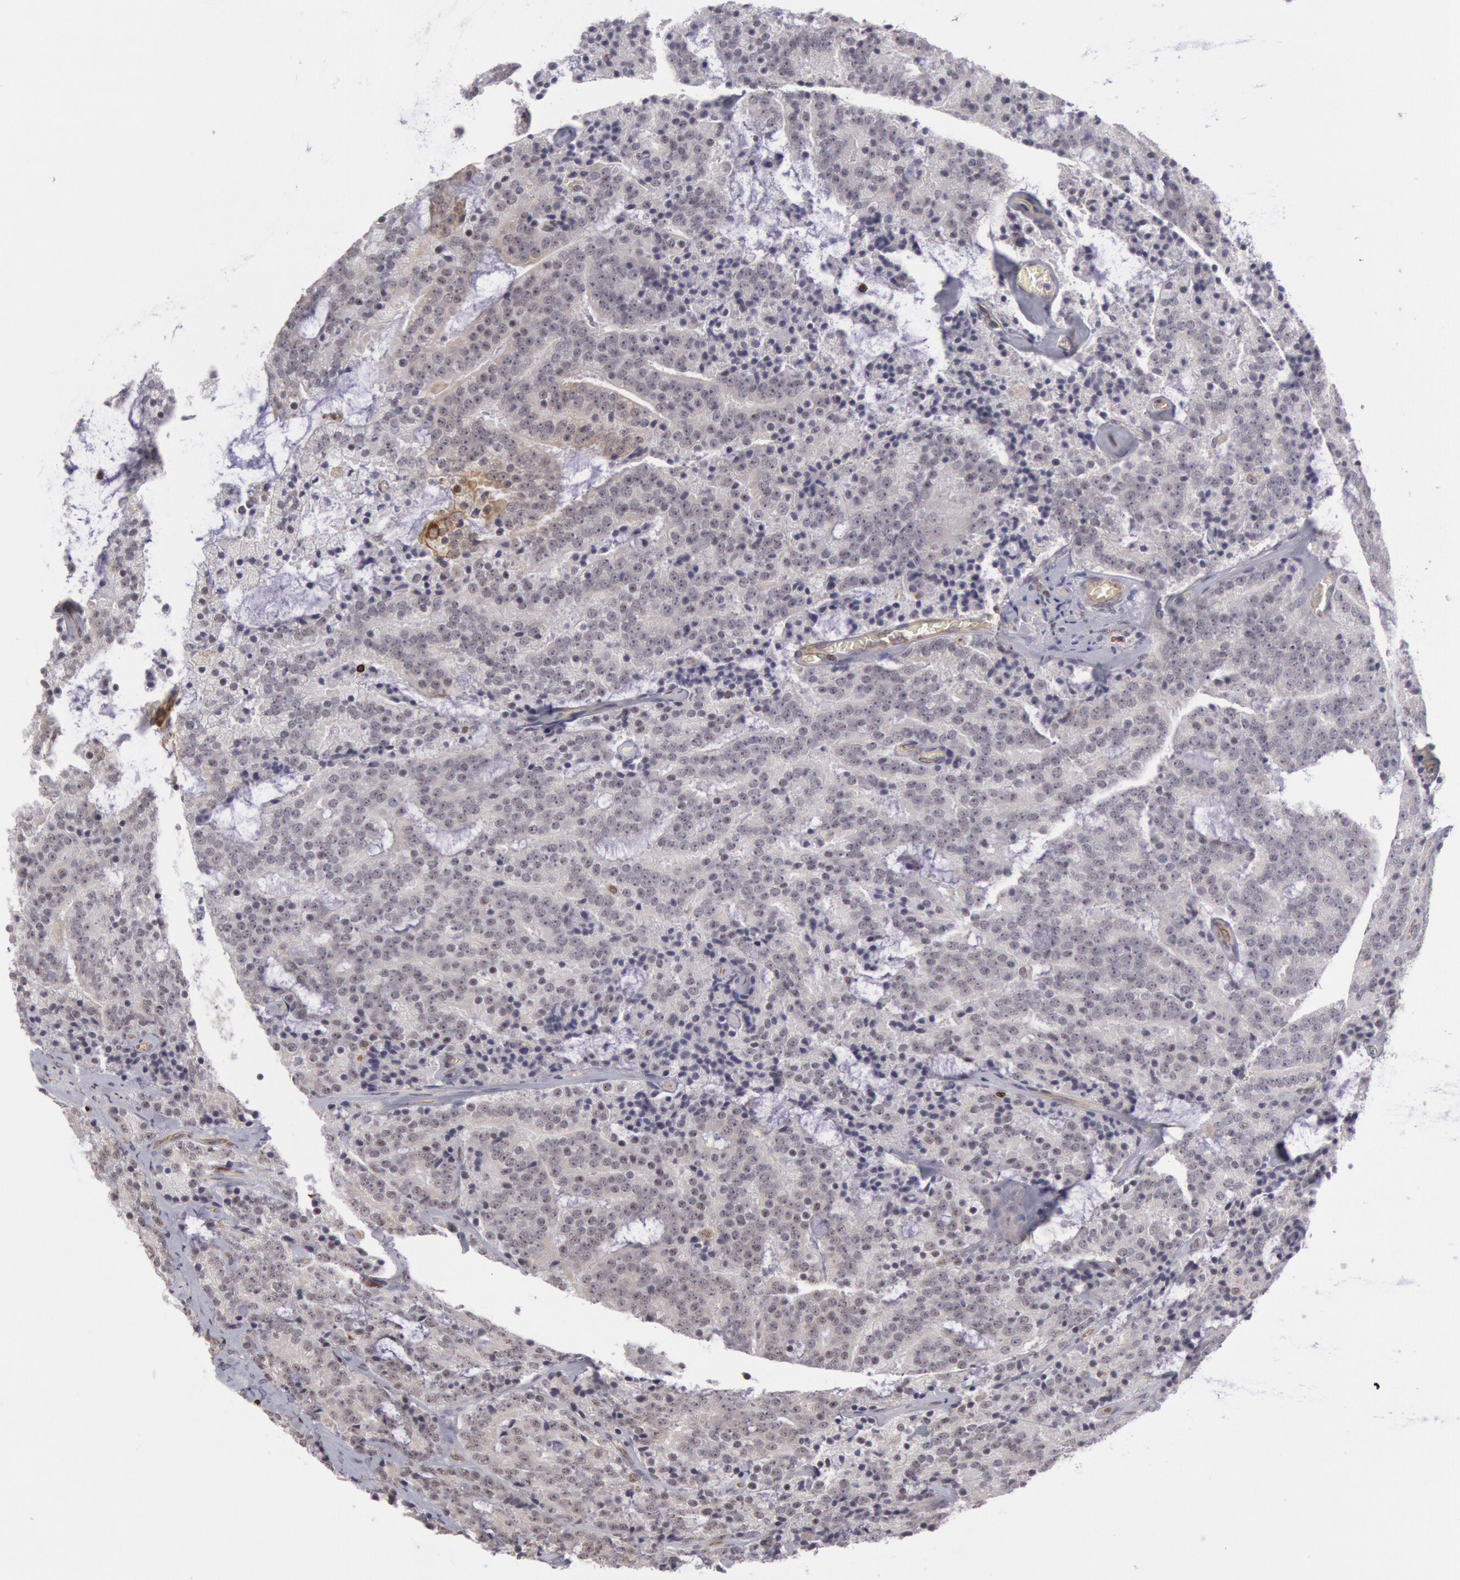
{"staining": {"intensity": "negative", "quantity": "none", "location": "none"}, "tissue": "prostate cancer", "cell_type": "Tumor cells", "image_type": "cancer", "snomed": [{"axis": "morphology", "description": "Adenocarcinoma, Medium grade"}, {"axis": "topography", "description": "Prostate"}], "caption": "Human prostate cancer stained for a protein using immunohistochemistry (IHC) demonstrates no staining in tumor cells.", "gene": "TAP2", "patient": {"sex": "male", "age": 65}}